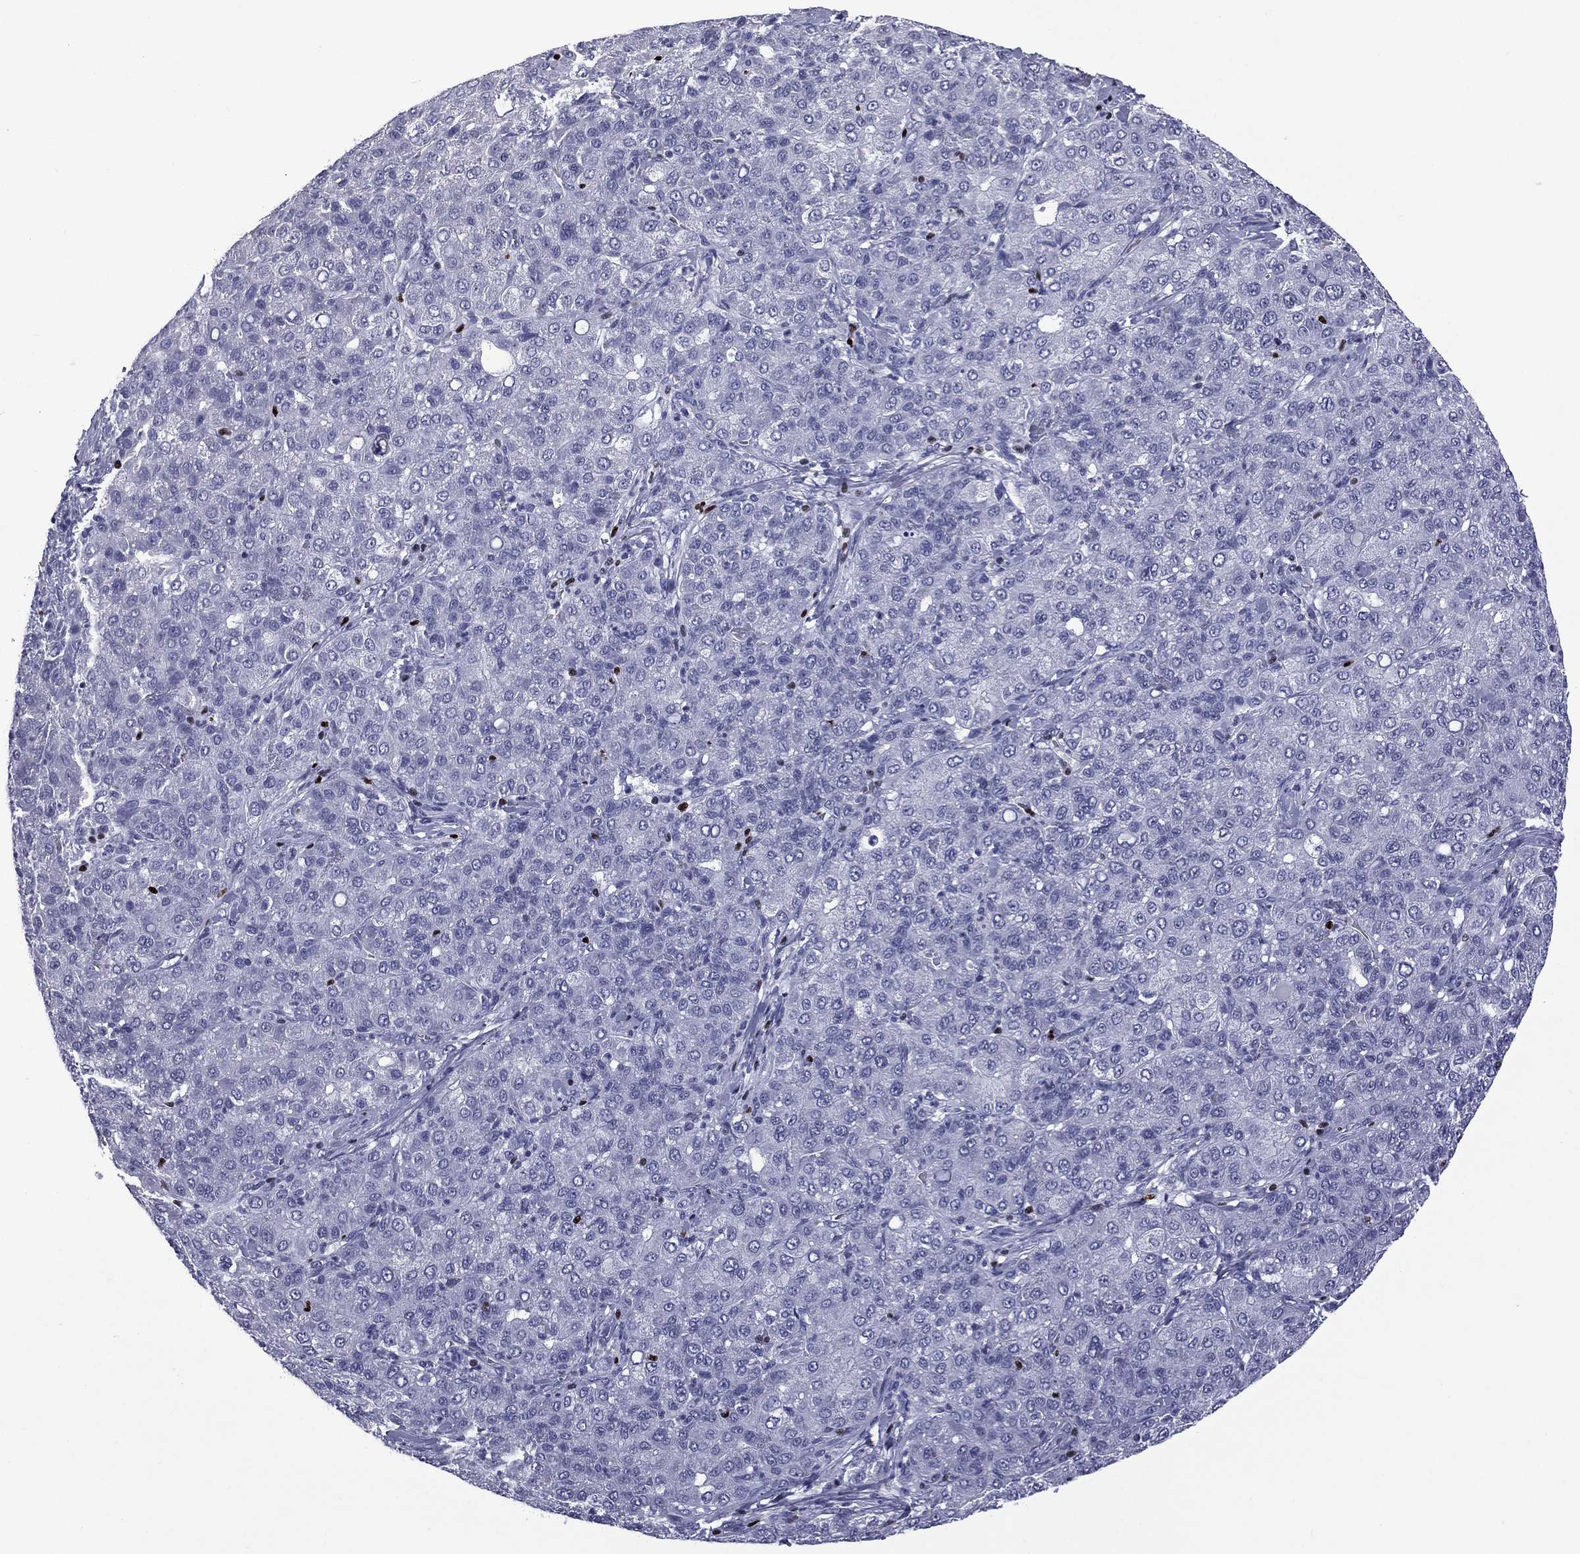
{"staining": {"intensity": "negative", "quantity": "none", "location": "none"}, "tissue": "liver cancer", "cell_type": "Tumor cells", "image_type": "cancer", "snomed": [{"axis": "morphology", "description": "Carcinoma, Hepatocellular, NOS"}, {"axis": "topography", "description": "Liver"}], "caption": "Tumor cells are negative for brown protein staining in liver hepatocellular carcinoma.", "gene": "IKZF3", "patient": {"sex": "male", "age": 65}}